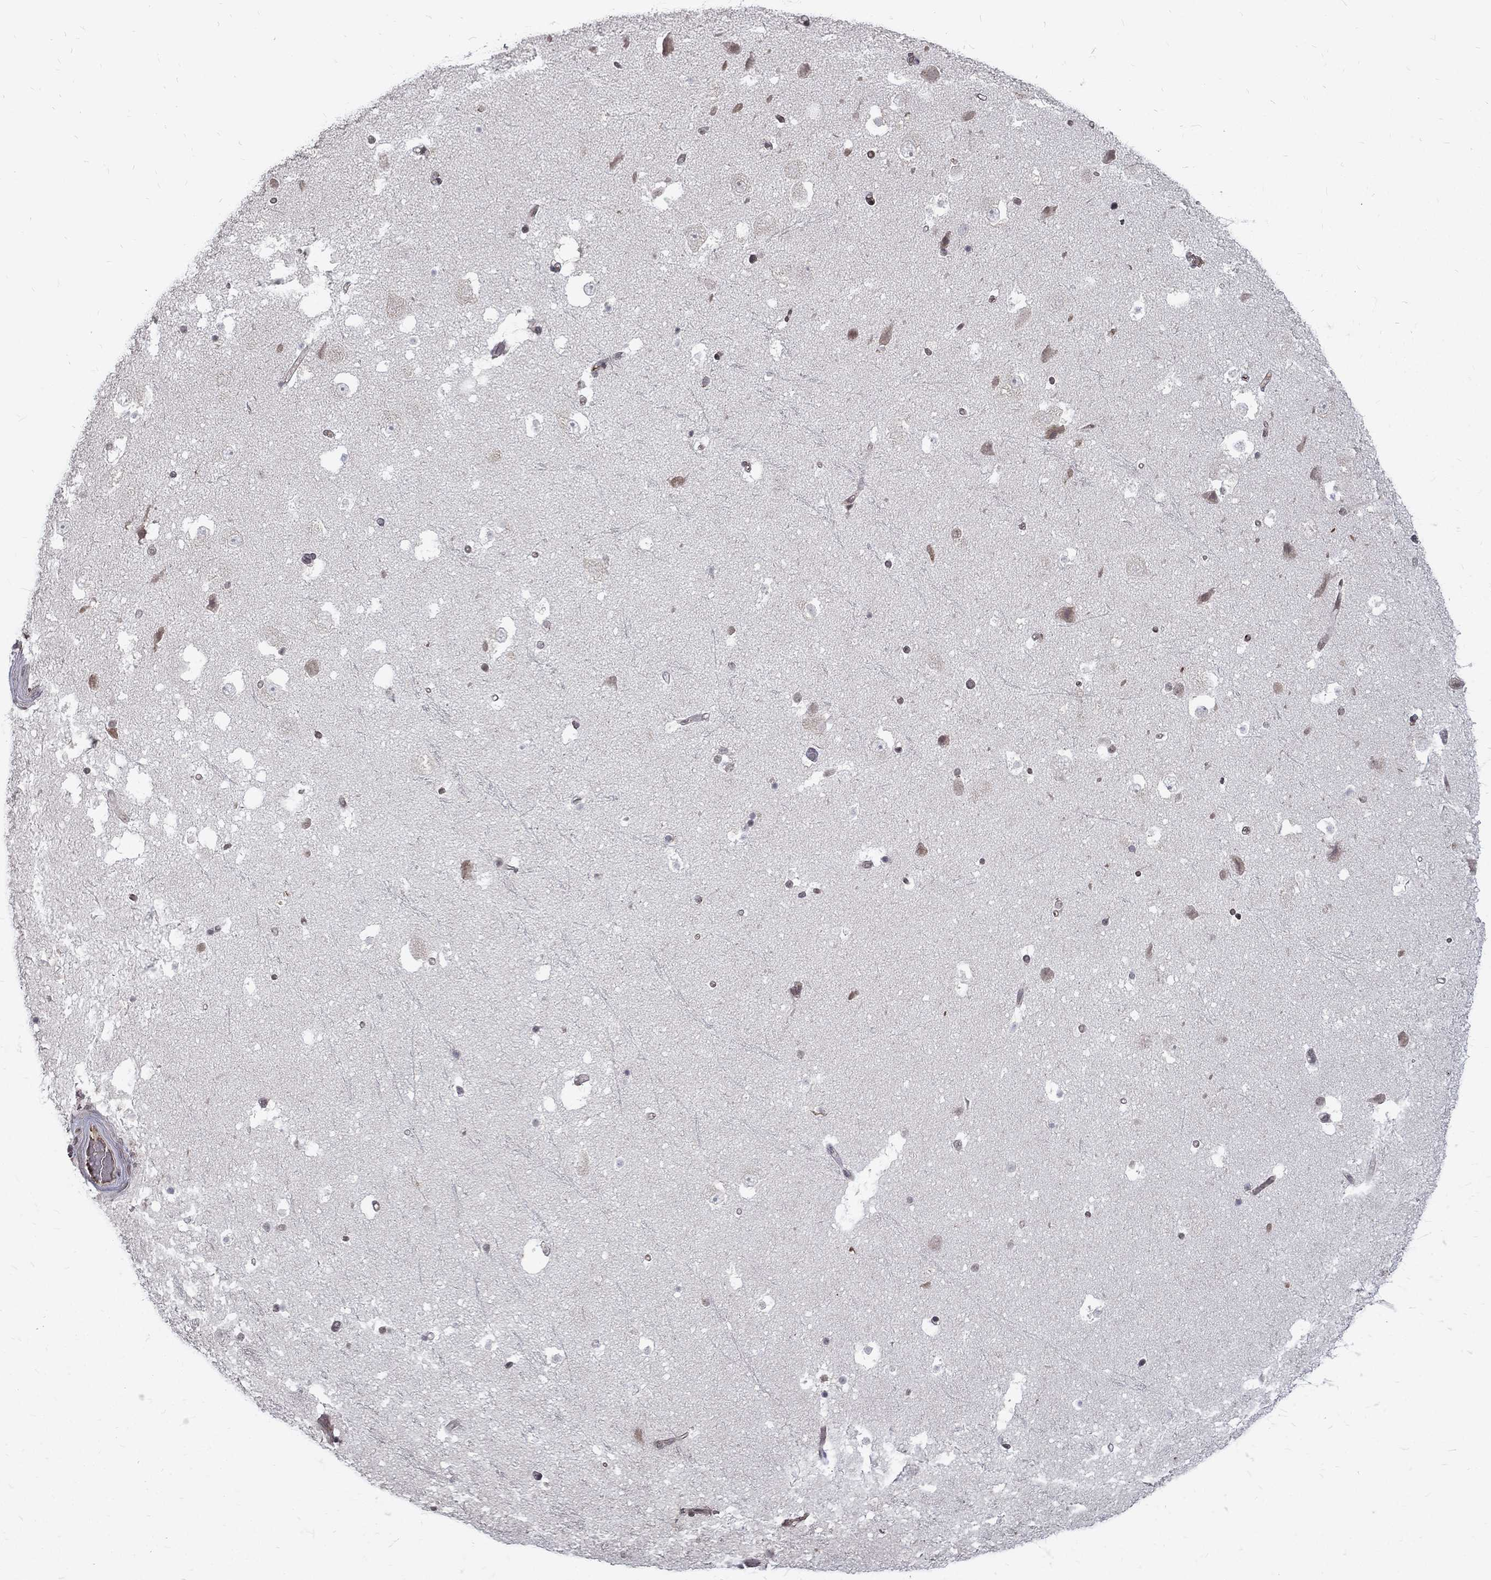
{"staining": {"intensity": "negative", "quantity": "none", "location": "none"}, "tissue": "hippocampus", "cell_type": "Glial cells", "image_type": "normal", "snomed": [{"axis": "morphology", "description": "Normal tissue, NOS"}, {"axis": "topography", "description": "Hippocampus"}], "caption": "The IHC histopathology image has no significant expression in glial cells of hippocampus.", "gene": "TCEAL1", "patient": {"sex": "male", "age": 51}}